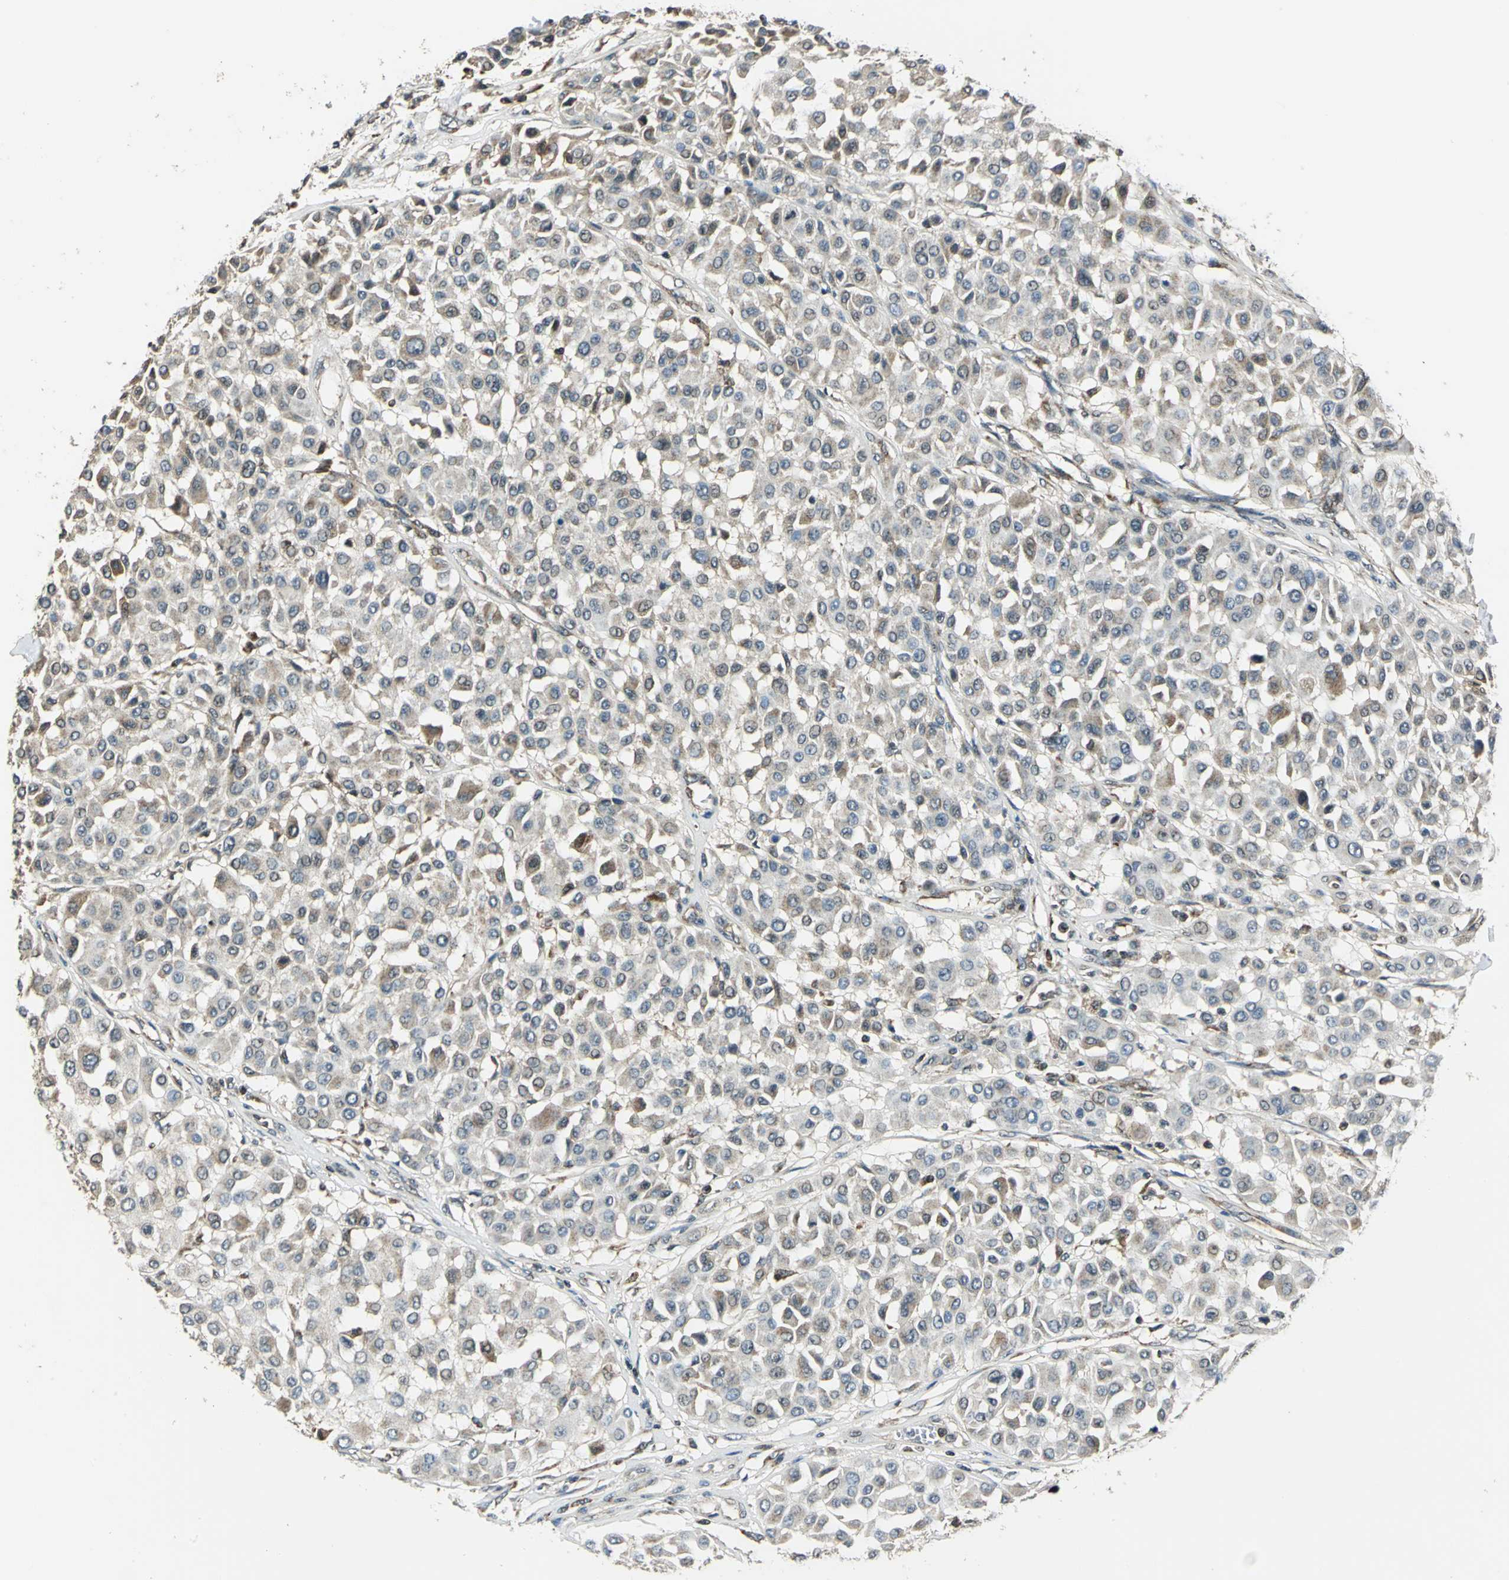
{"staining": {"intensity": "moderate", "quantity": ">75%", "location": "cytoplasmic/membranous"}, "tissue": "melanoma", "cell_type": "Tumor cells", "image_type": "cancer", "snomed": [{"axis": "morphology", "description": "Malignant melanoma, Metastatic site"}, {"axis": "topography", "description": "Soft tissue"}], "caption": "This histopathology image demonstrates malignant melanoma (metastatic site) stained with immunohistochemistry (IHC) to label a protein in brown. The cytoplasmic/membranous of tumor cells show moderate positivity for the protein. Nuclei are counter-stained blue.", "gene": "NUDT2", "patient": {"sex": "male", "age": 41}}